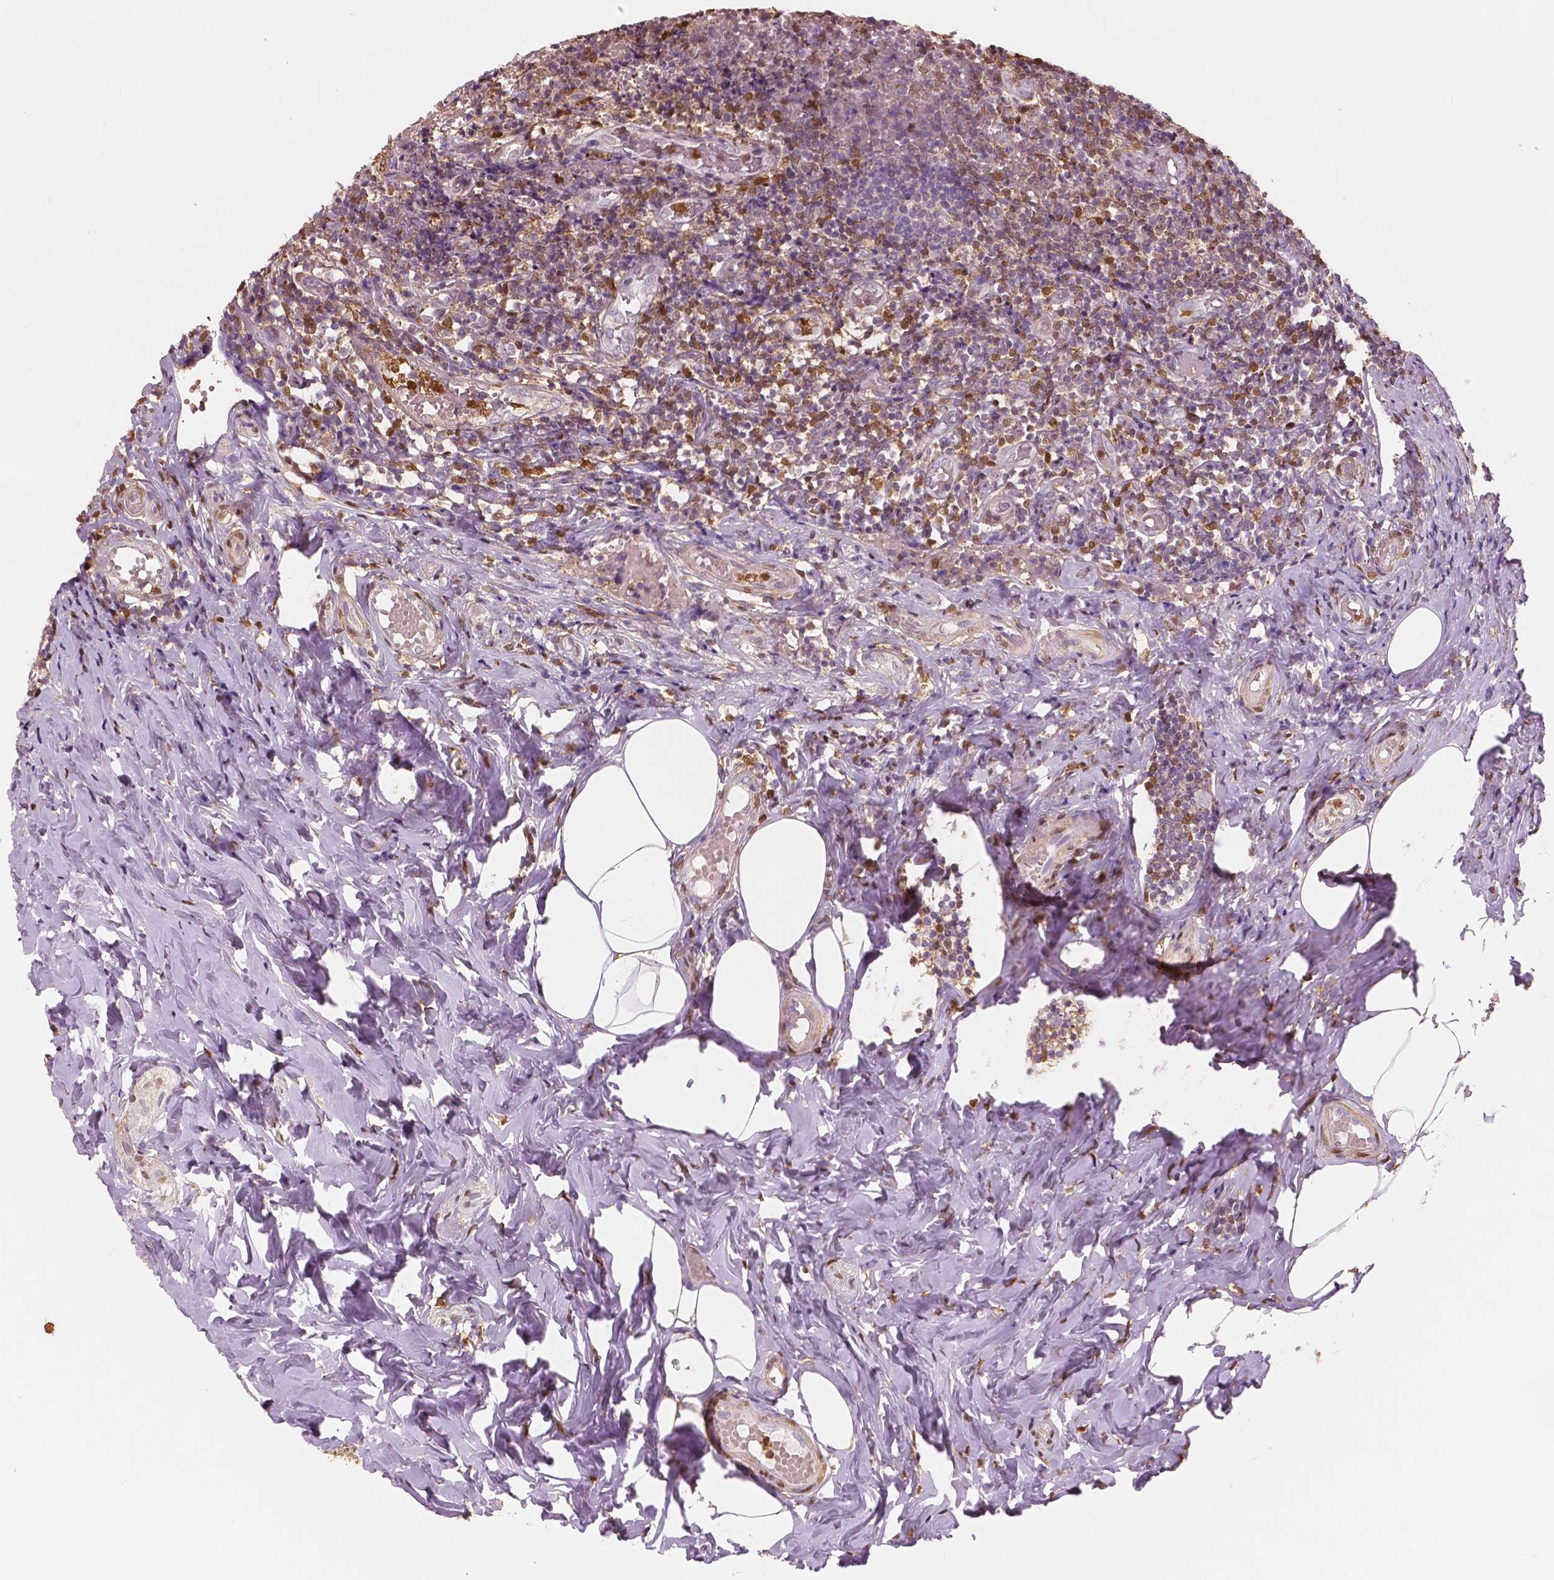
{"staining": {"intensity": "negative", "quantity": "none", "location": "none"}, "tissue": "appendix", "cell_type": "Glandular cells", "image_type": "normal", "snomed": [{"axis": "morphology", "description": "Normal tissue, NOS"}, {"axis": "topography", "description": "Appendix"}], "caption": "An immunohistochemistry image of benign appendix is shown. There is no staining in glandular cells of appendix.", "gene": "S100A4", "patient": {"sex": "female", "age": 32}}